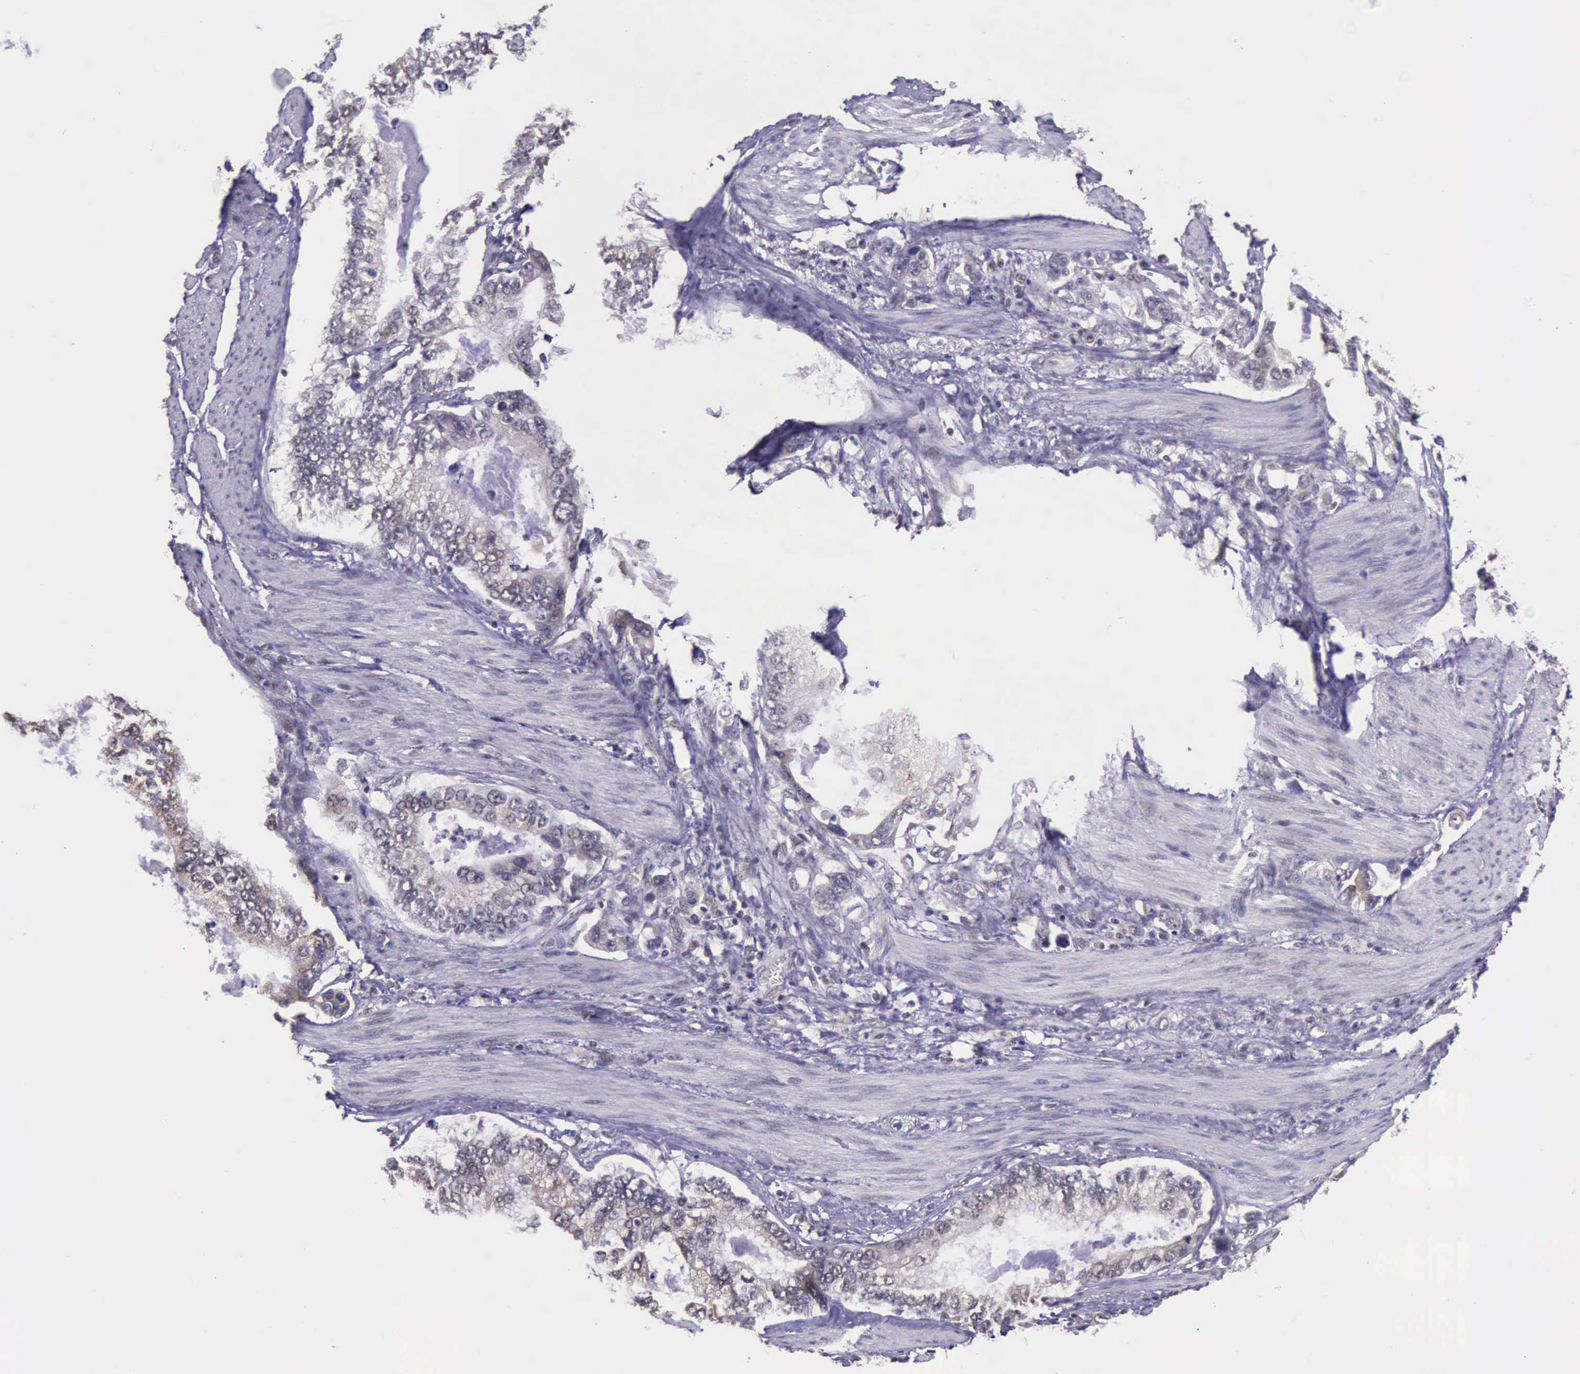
{"staining": {"intensity": "weak", "quantity": "25%-75%", "location": "nuclear"}, "tissue": "stomach cancer", "cell_type": "Tumor cells", "image_type": "cancer", "snomed": [{"axis": "morphology", "description": "Adenocarcinoma, NOS"}, {"axis": "topography", "description": "Pancreas"}, {"axis": "topography", "description": "Stomach, upper"}], "caption": "Protein staining shows weak nuclear positivity in about 25%-75% of tumor cells in stomach cancer.", "gene": "PRPF39", "patient": {"sex": "male", "age": 77}}